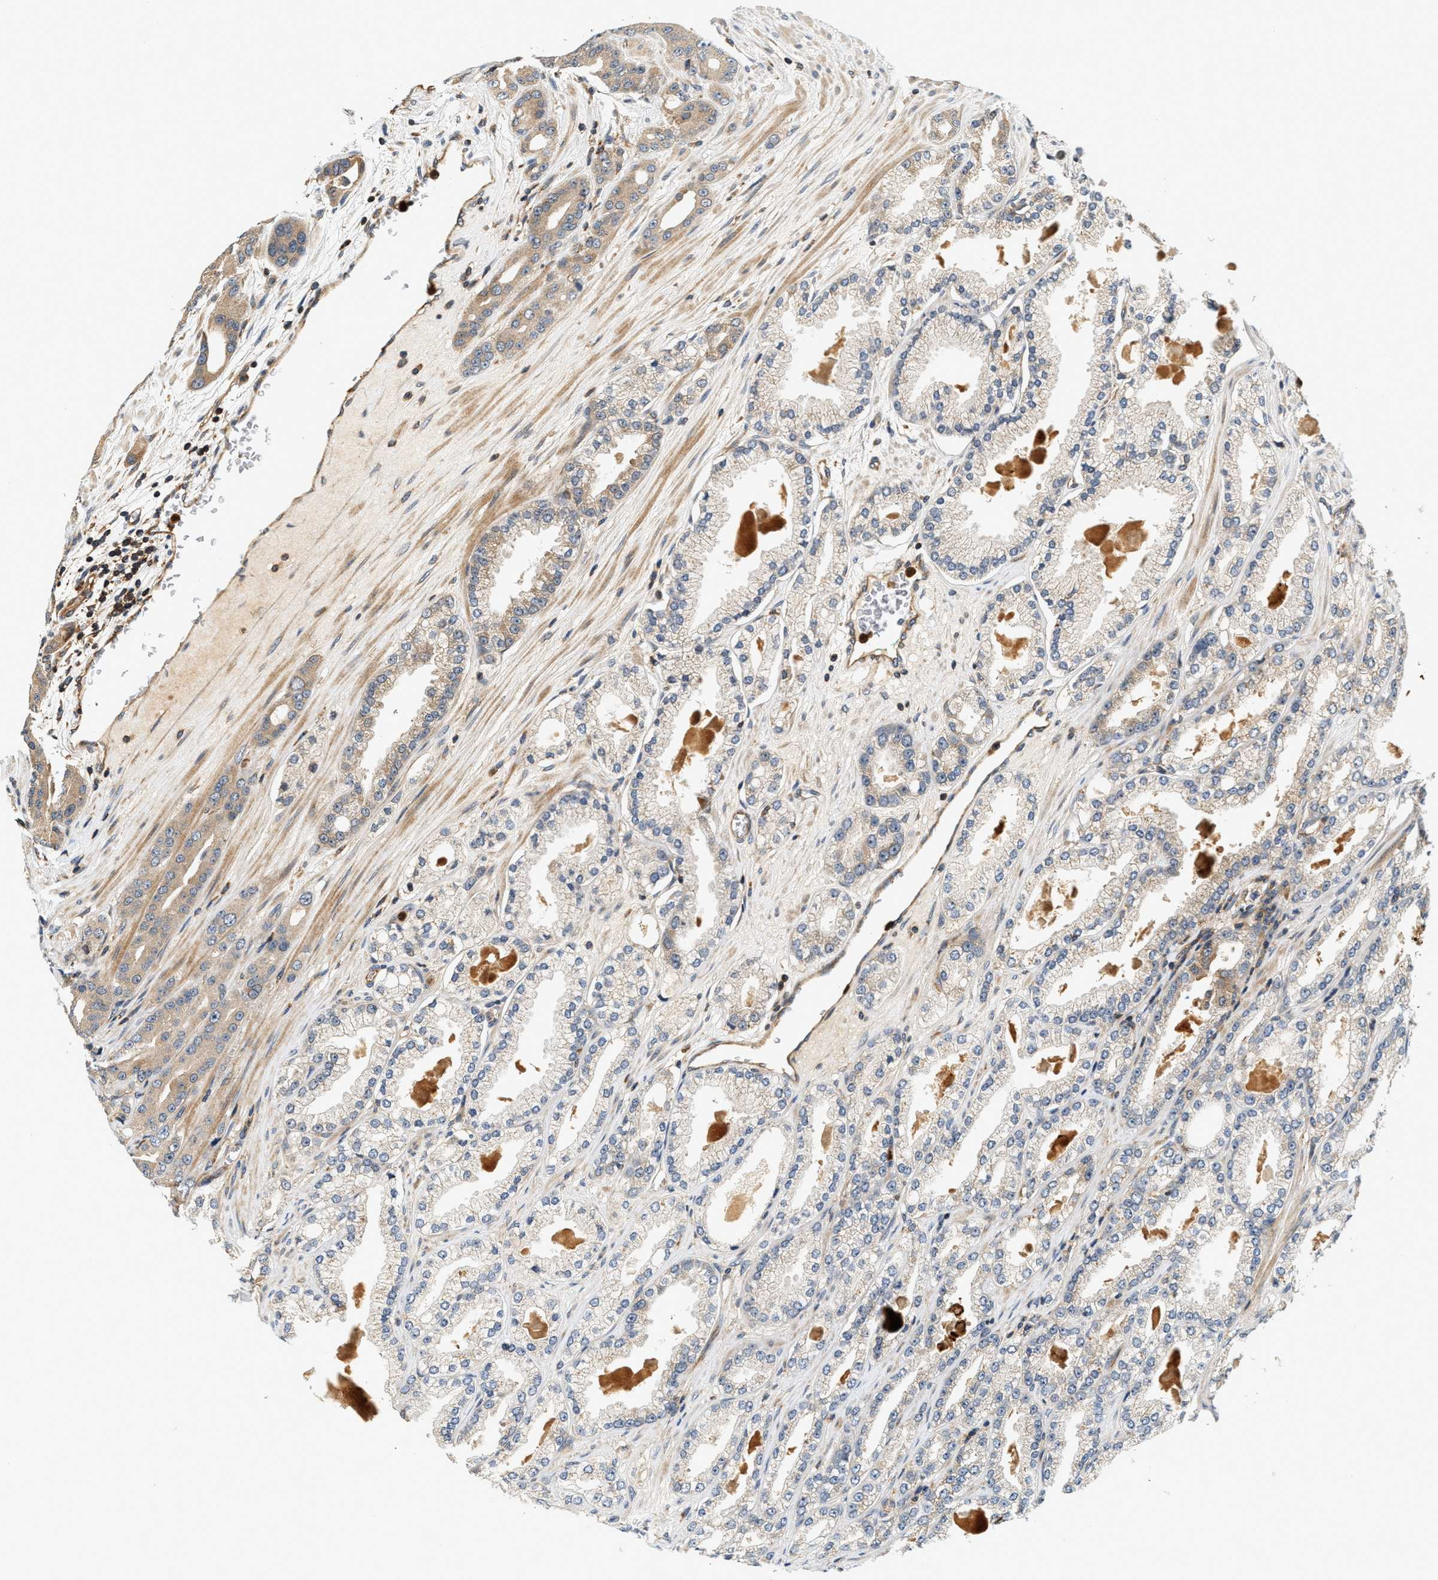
{"staining": {"intensity": "weak", "quantity": "25%-75%", "location": "cytoplasmic/membranous"}, "tissue": "prostate cancer", "cell_type": "Tumor cells", "image_type": "cancer", "snomed": [{"axis": "morphology", "description": "Adenocarcinoma, High grade"}, {"axis": "topography", "description": "Prostate"}], "caption": "Immunohistochemical staining of human prostate cancer demonstrates low levels of weak cytoplasmic/membranous expression in about 25%-75% of tumor cells. (IHC, brightfield microscopy, high magnification).", "gene": "SAMD9", "patient": {"sex": "male", "age": 71}}